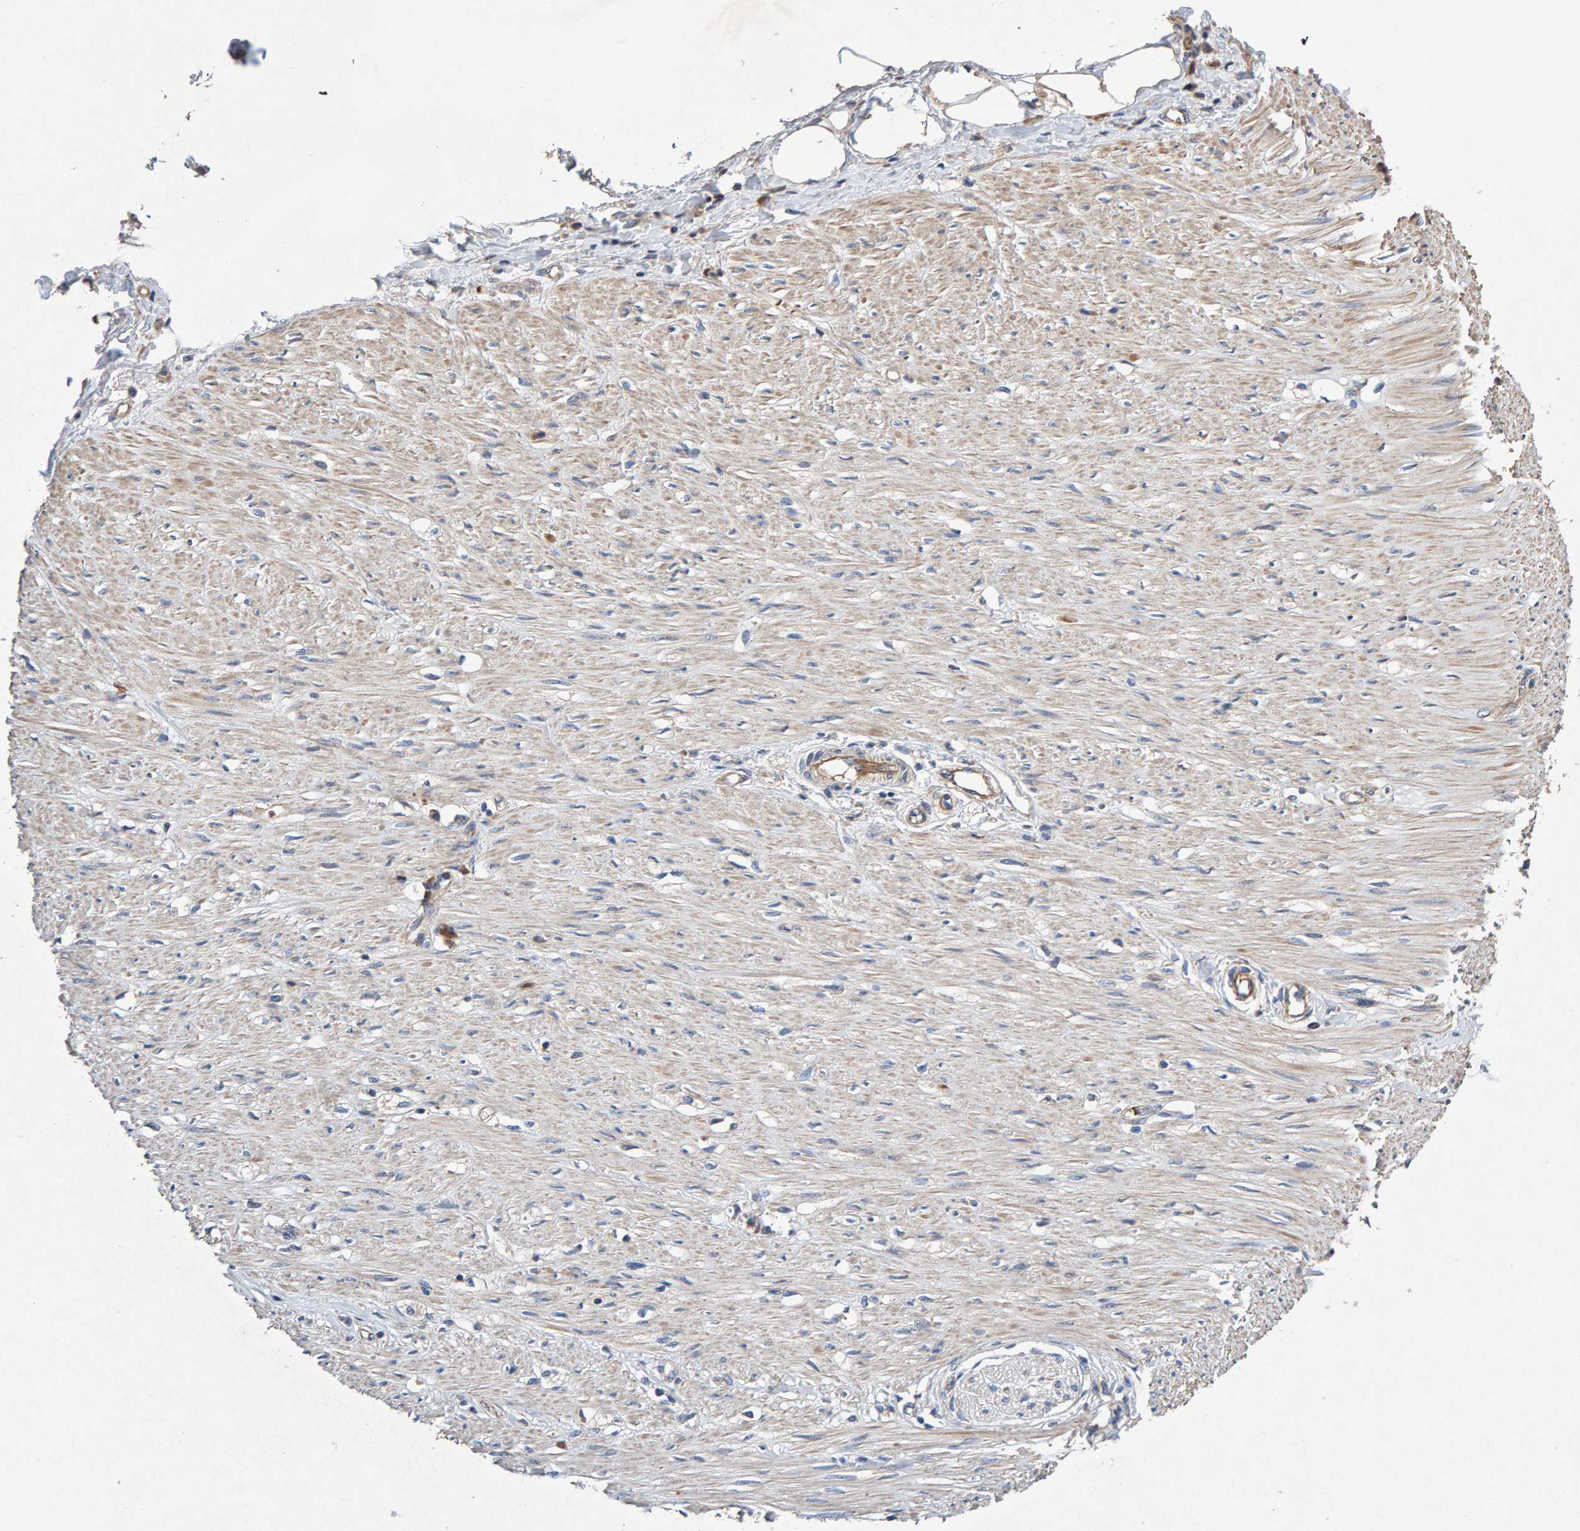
{"staining": {"intensity": "weak", "quantity": ">75%", "location": "cytoplasmic/membranous"}, "tissue": "adipose tissue", "cell_type": "Adipocytes", "image_type": "normal", "snomed": [{"axis": "morphology", "description": "Normal tissue, NOS"}, {"axis": "morphology", "description": "Adenocarcinoma, NOS"}, {"axis": "topography", "description": "Colon"}, {"axis": "topography", "description": "Peripheral nerve tissue"}], "caption": "Approximately >75% of adipocytes in normal adipose tissue show weak cytoplasmic/membranous protein staining as visualized by brown immunohistochemical staining.", "gene": "EFR3A", "patient": {"sex": "male", "age": 14}}